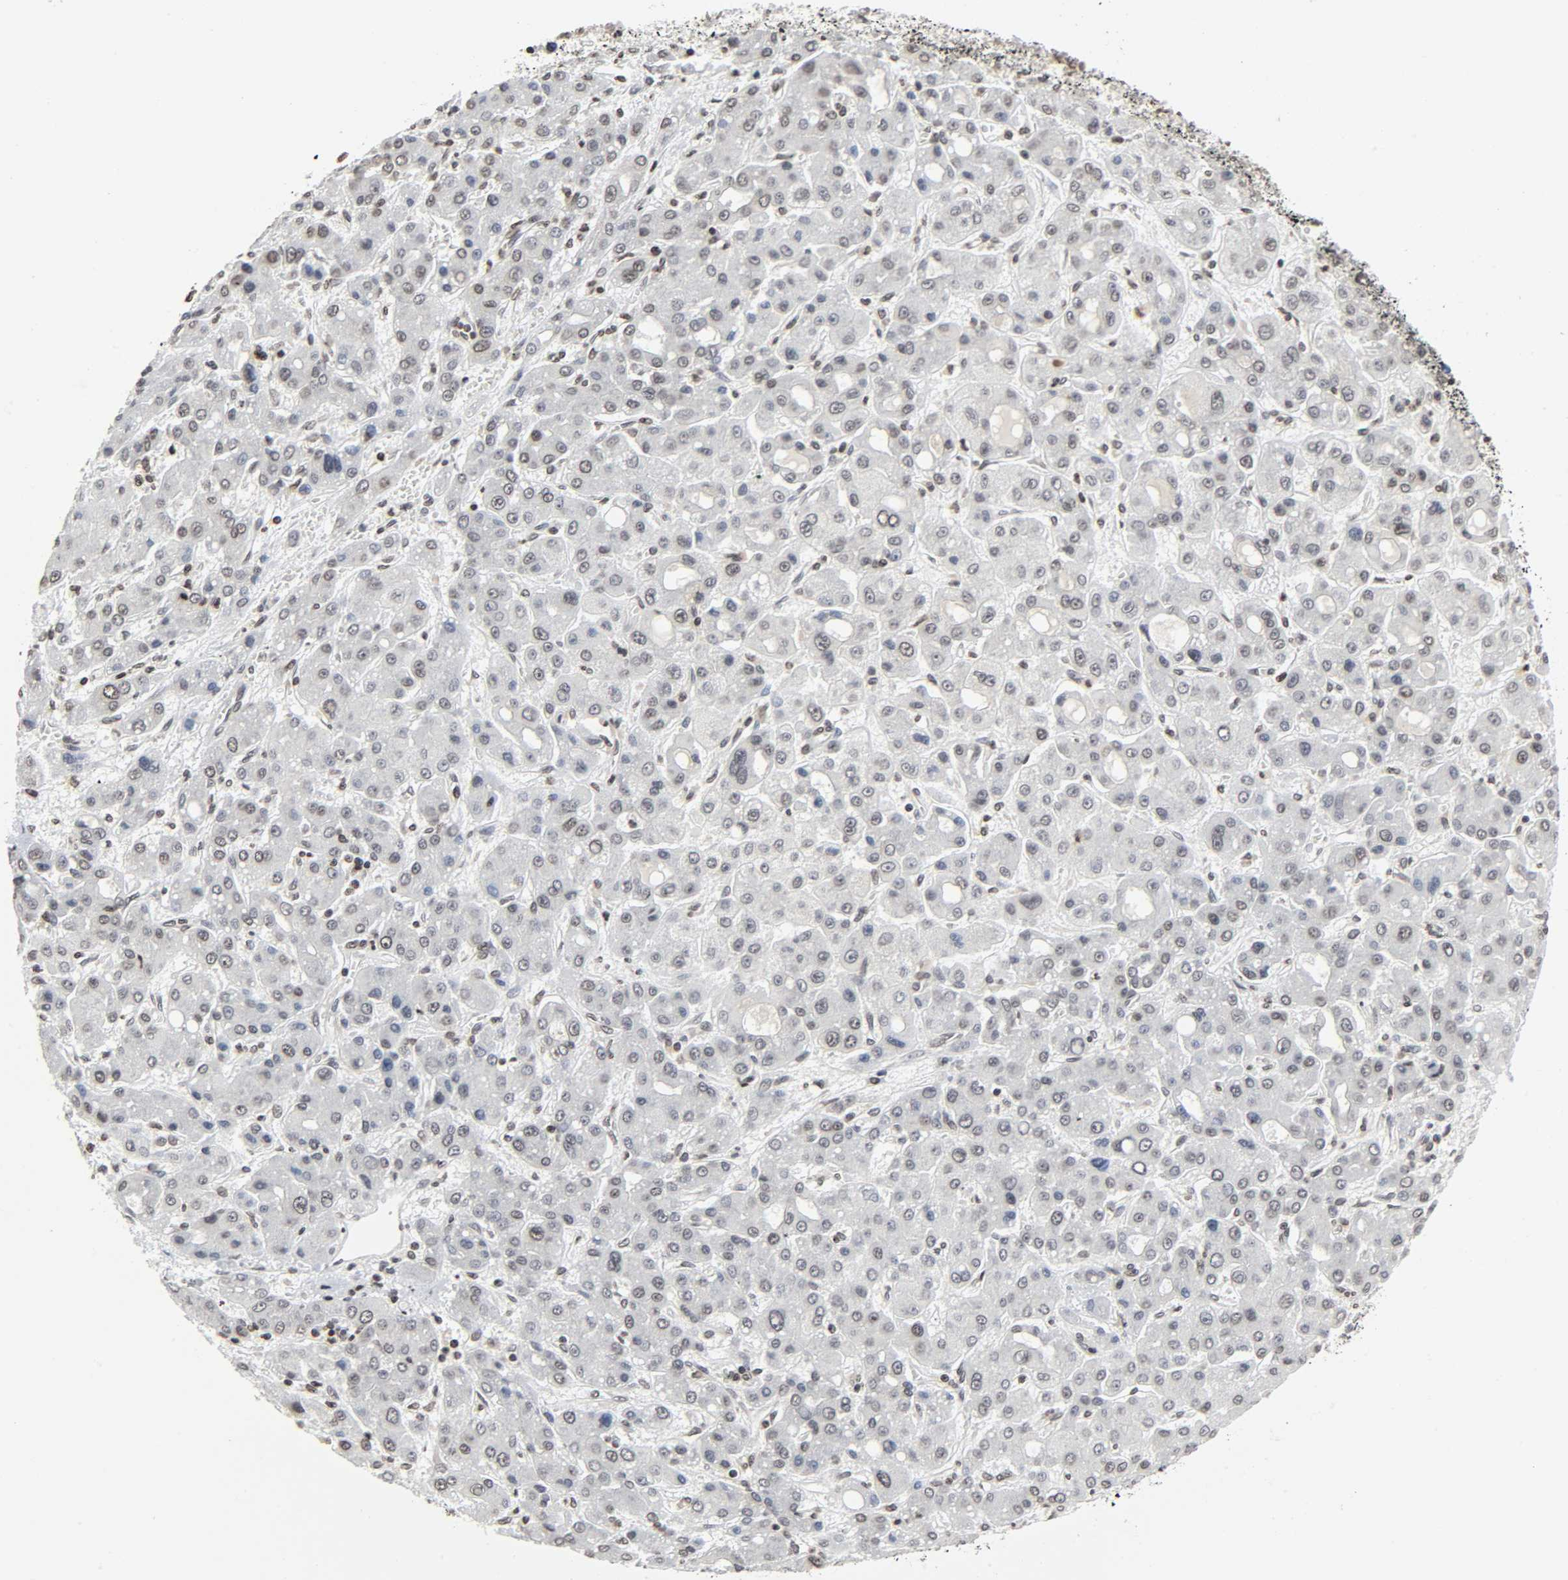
{"staining": {"intensity": "weak", "quantity": "<25%", "location": "nuclear"}, "tissue": "liver cancer", "cell_type": "Tumor cells", "image_type": "cancer", "snomed": [{"axis": "morphology", "description": "Carcinoma, Hepatocellular, NOS"}, {"axis": "topography", "description": "Liver"}], "caption": "Liver hepatocellular carcinoma was stained to show a protein in brown. There is no significant positivity in tumor cells. Nuclei are stained in blue.", "gene": "ELAVL1", "patient": {"sex": "male", "age": 55}}